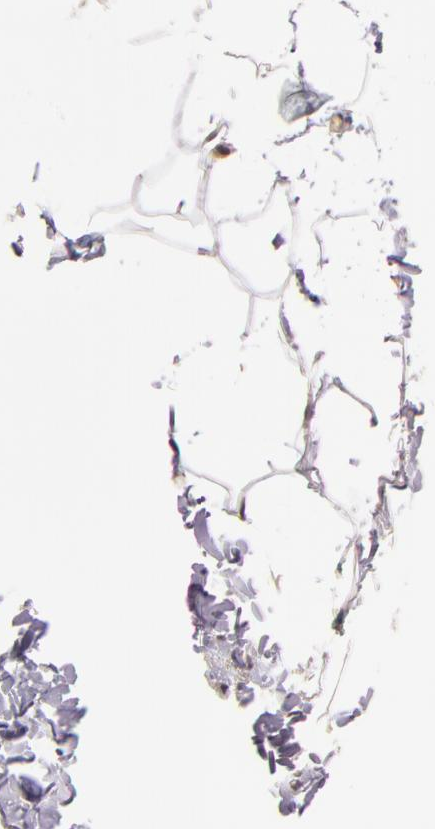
{"staining": {"intensity": "negative", "quantity": "none", "location": "none"}, "tissue": "adipose tissue", "cell_type": "Adipocytes", "image_type": "normal", "snomed": [{"axis": "morphology", "description": "Normal tissue, NOS"}, {"axis": "topography", "description": "Vascular tissue"}], "caption": "This image is of unremarkable adipose tissue stained with immunohistochemistry (IHC) to label a protein in brown with the nuclei are counter-stained blue. There is no expression in adipocytes.", "gene": "TRAT1", "patient": {"sex": "male", "age": 41}}